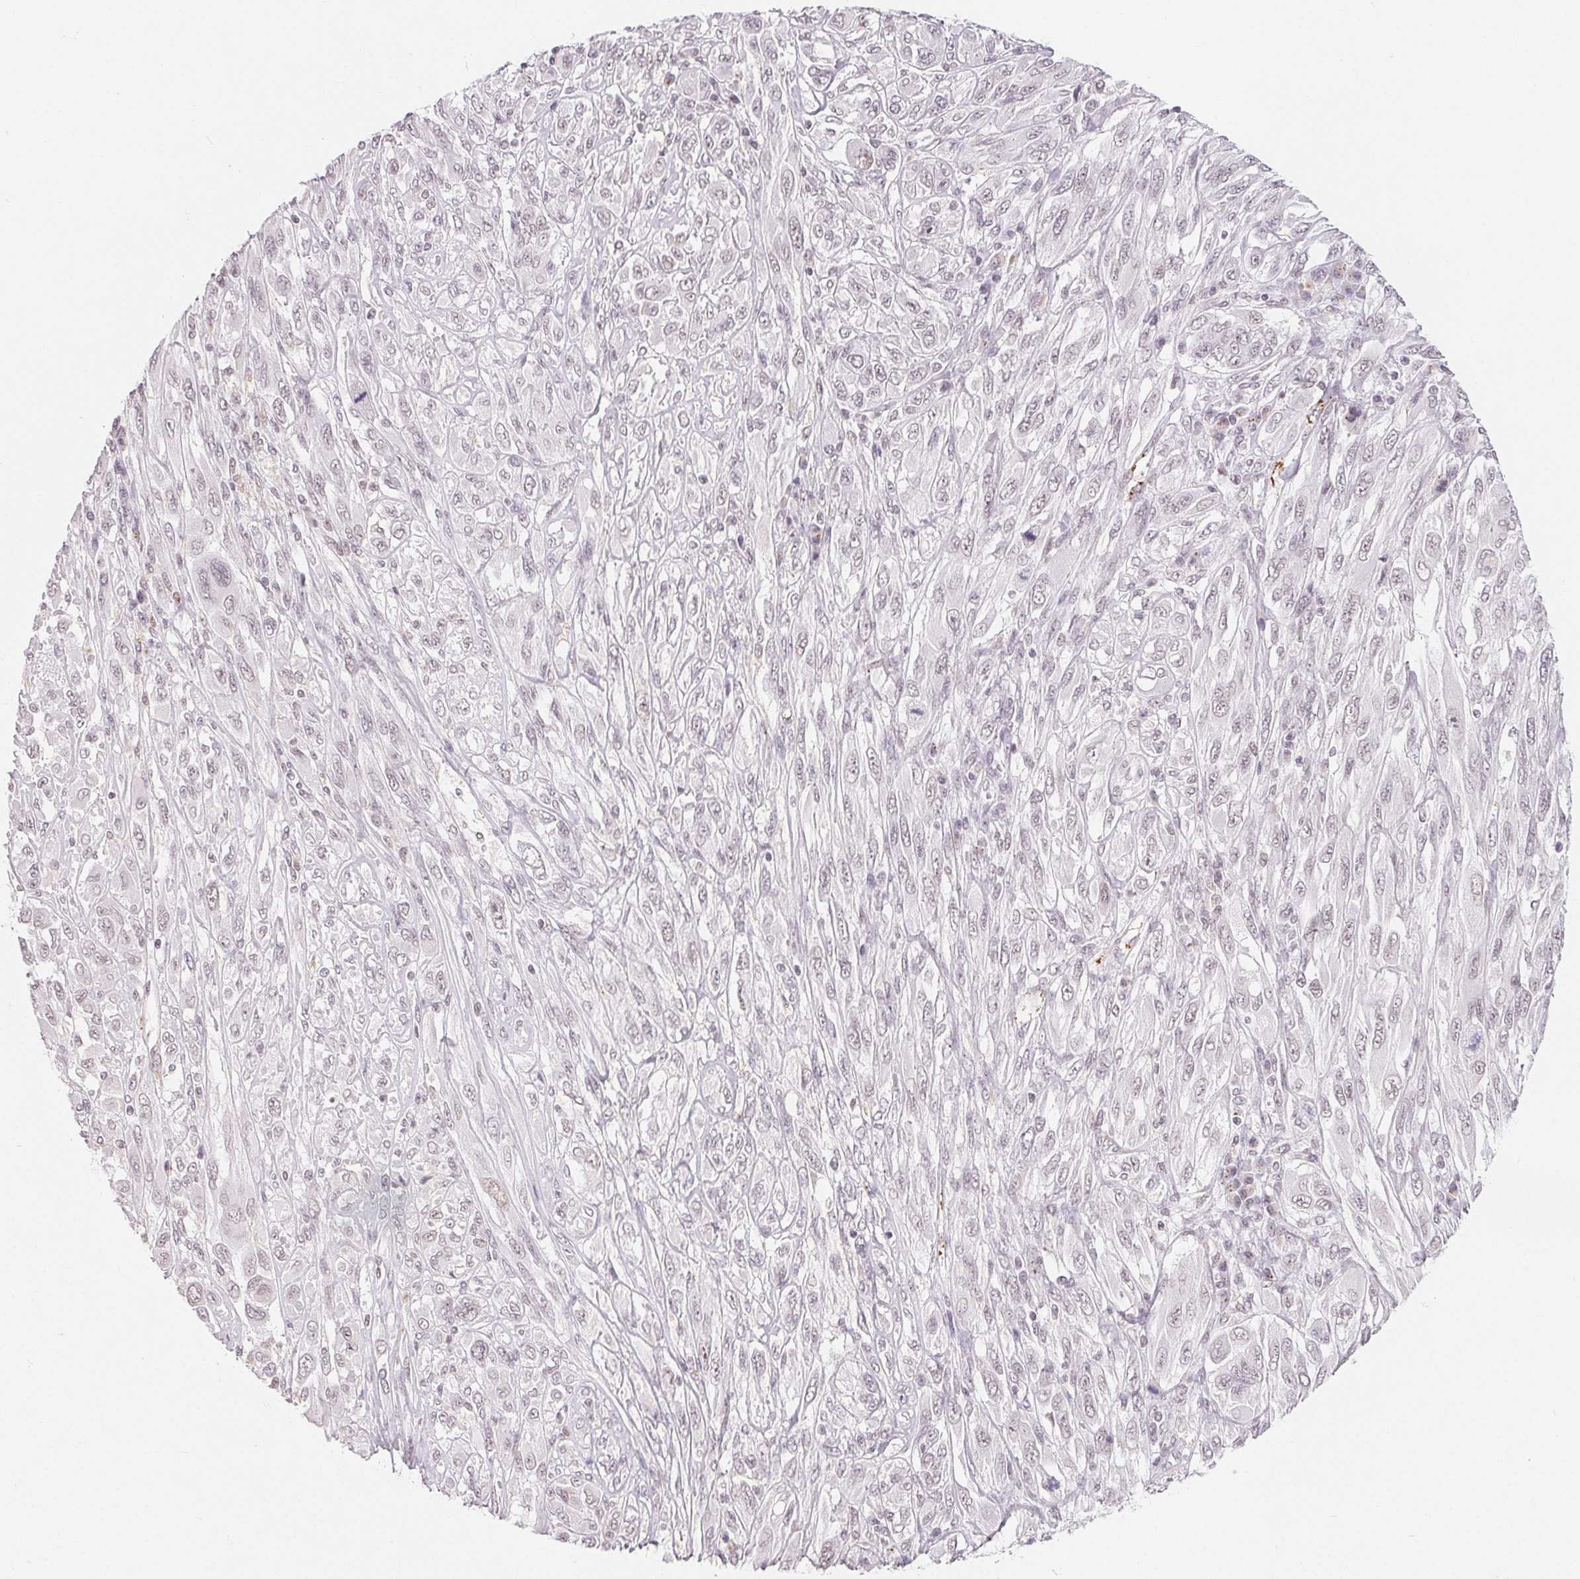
{"staining": {"intensity": "weak", "quantity": "<25%", "location": "nuclear"}, "tissue": "melanoma", "cell_type": "Tumor cells", "image_type": "cancer", "snomed": [{"axis": "morphology", "description": "Malignant melanoma, NOS"}, {"axis": "topography", "description": "Skin"}], "caption": "This is a photomicrograph of IHC staining of melanoma, which shows no positivity in tumor cells.", "gene": "NXF3", "patient": {"sex": "female", "age": 91}}